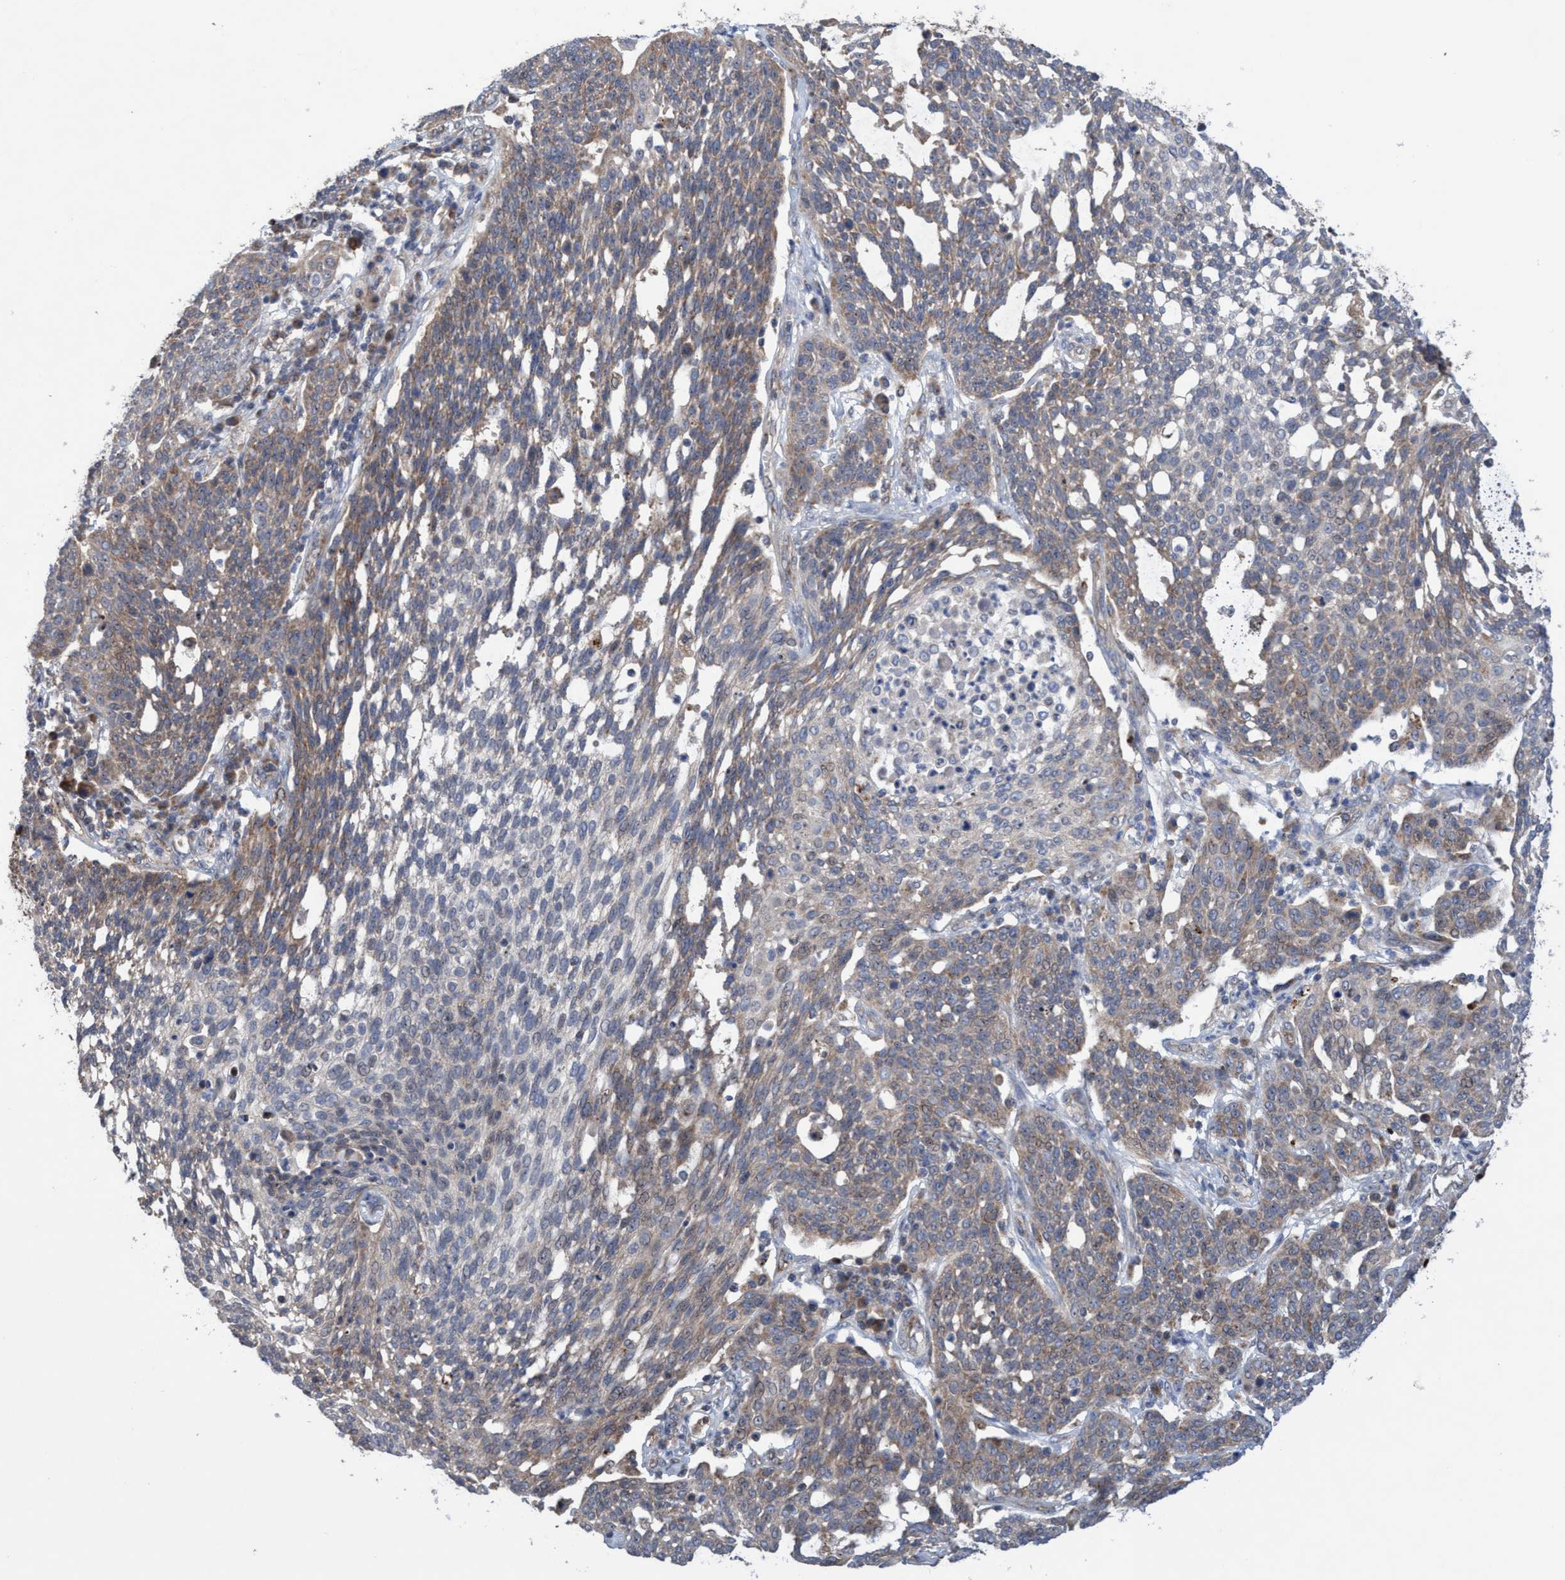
{"staining": {"intensity": "moderate", "quantity": ">75%", "location": "cytoplasmic/membranous,nuclear"}, "tissue": "cervical cancer", "cell_type": "Tumor cells", "image_type": "cancer", "snomed": [{"axis": "morphology", "description": "Squamous cell carcinoma, NOS"}, {"axis": "topography", "description": "Cervix"}], "caption": "An IHC image of neoplastic tissue is shown. Protein staining in brown highlights moderate cytoplasmic/membranous and nuclear positivity in cervical cancer within tumor cells.", "gene": "P2RY14", "patient": {"sex": "female", "age": 34}}